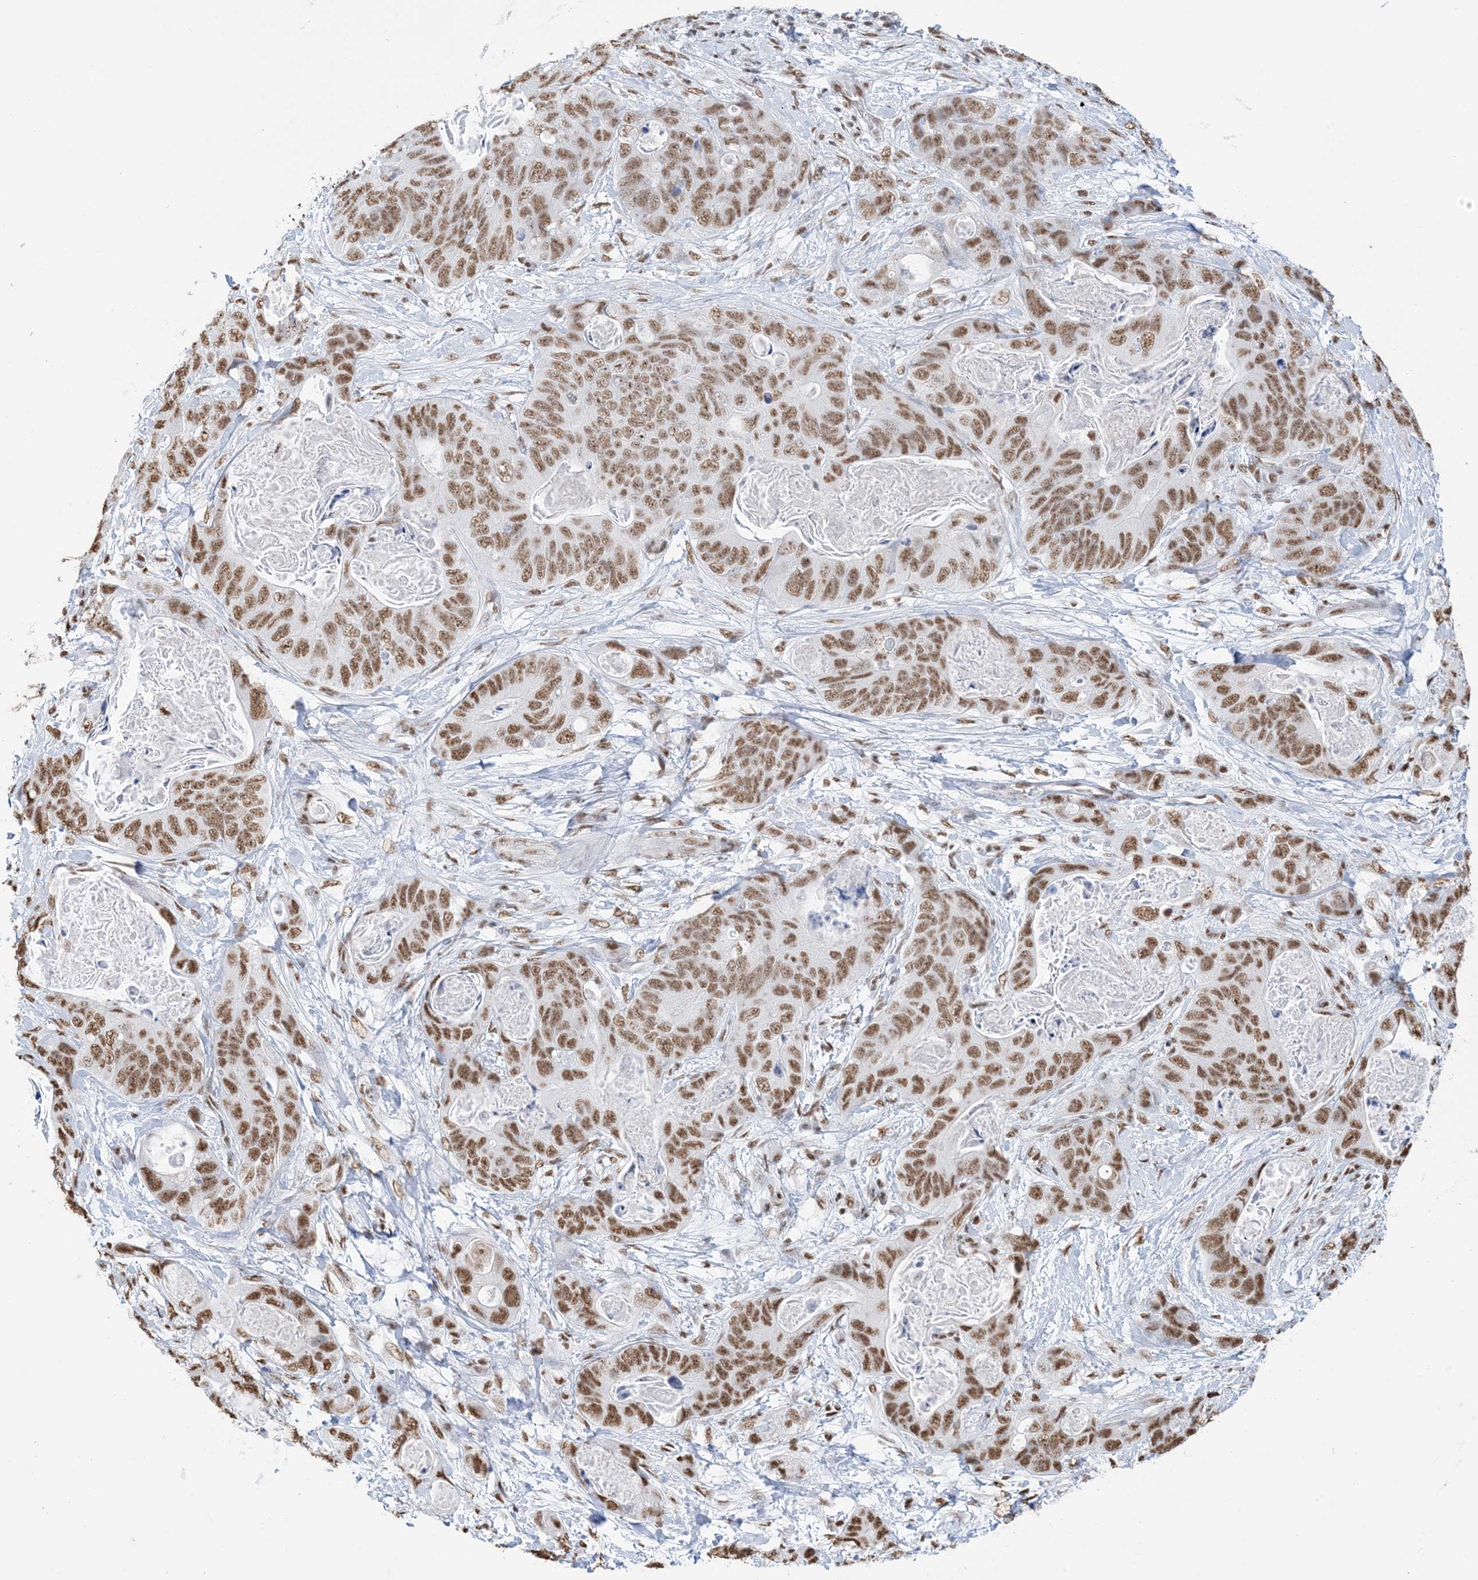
{"staining": {"intensity": "moderate", "quantity": ">75%", "location": "nuclear"}, "tissue": "stomach cancer", "cell_type": "Tumor cells", "image_type": "cancer", "snomed": [{"axis": "morphology", "description": "Adenocarcinoma, NOS"}, {"axis": "topography", "description": "Stomach"}], "caption": "Protein staining of stomach cancer (adenocarcinoma) tissue displays moderate nuclear staining in about >75% of tumor cells.", "gene": "ZNF792", "patient": {"sex": "female", "age": 89}}